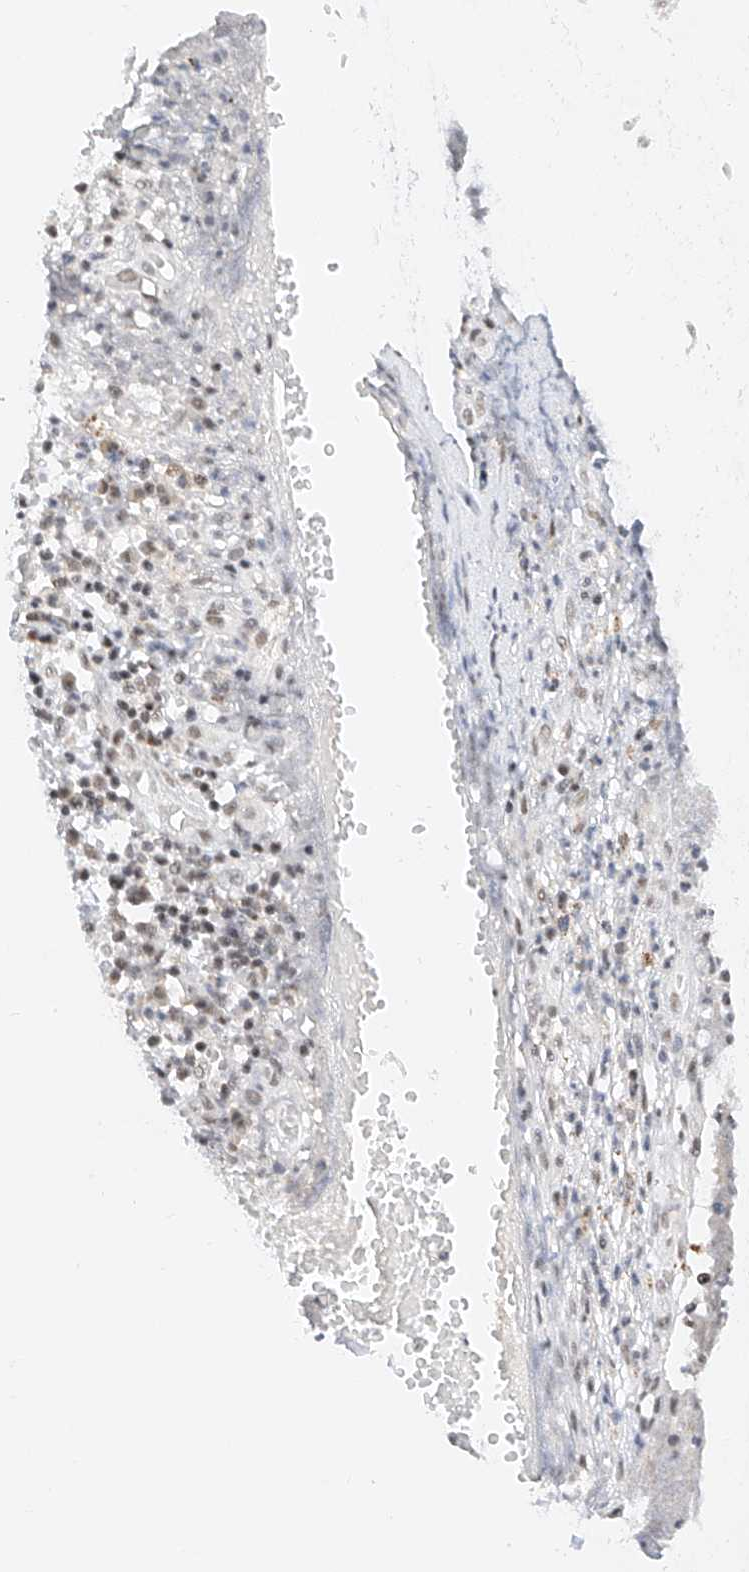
{"staining": {"intensity": "negative", "quantity": "none", "location": "none"}, "tissue": "adipose tissue", "cell_type": "Adipocytes", "image_type": "normal", "snomed": [{"axis": "morphology", "description": "Normal tissue, NOS"}, {"axis": "morphology", "description": "Basal cell carcinoma"}, {"axis": "topography", "description": "Cartilage tissue"}, {"axis": "topography", "description": "Nasopharynx"}, {"axis": "topography", "description": "Oral tissue"}], "caption": "IHC of unremarkable adipose tissue reveals no expression in adipocytes.", "gene": "NRF1", "patient": {"sex": "female", "age": 77}}